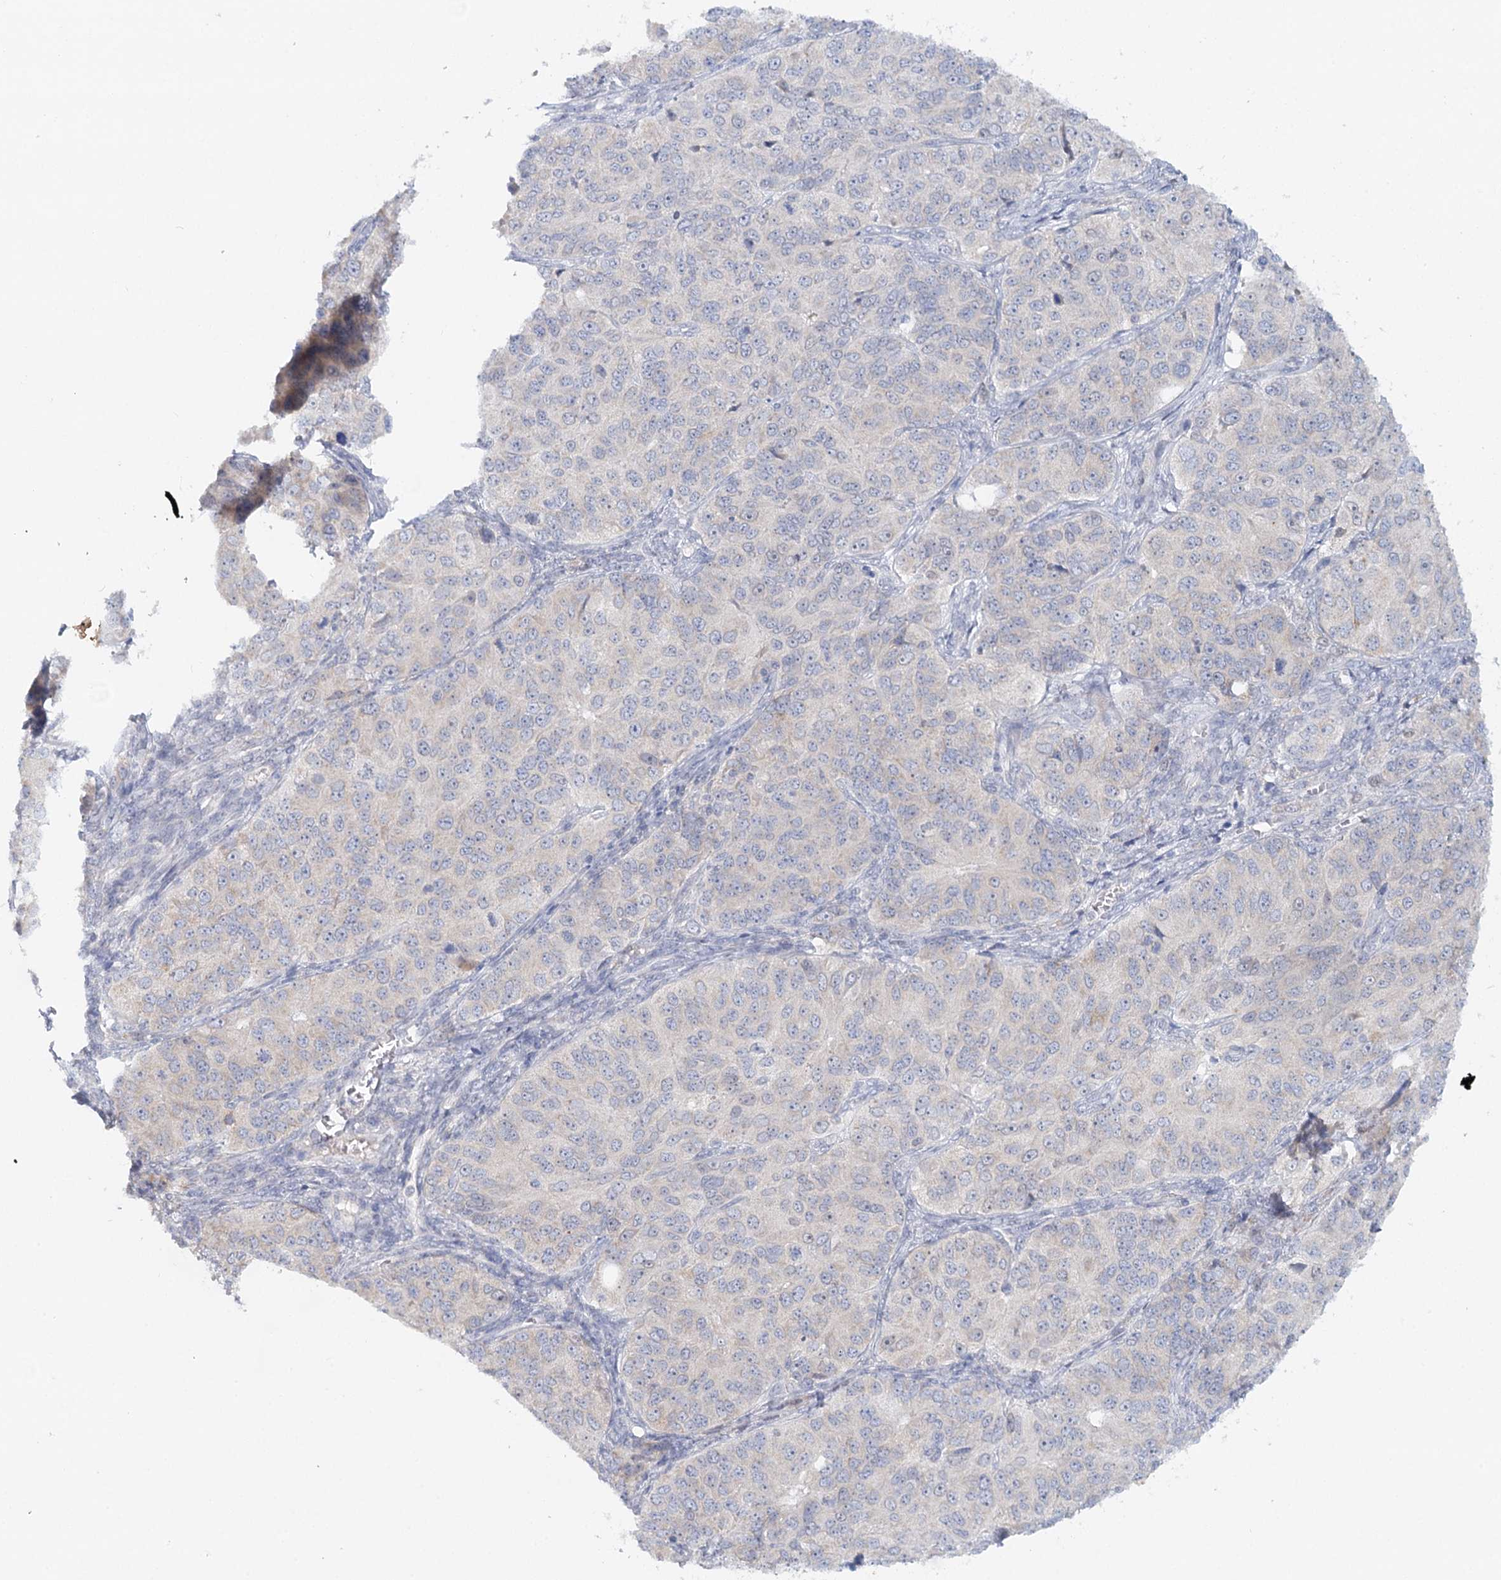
{"staining": {"intensity": "moderate", "quantity": "<25%", "location": "cytoplasmic/membranous"}, "tissue": "ovarian cancer", "cell_type": "Tumor cells", "image_type": "cancer", "snomed": [{"axis": "morphology", "description": "Carcinoma, endometroid"}, {"axis": "topography", "description": "Ovary"}], "caption": "Immunohistochemistry (DAB (3,3'-diaminobenzidine)) staining of human endometroid carcinoma (ovarian) displays moderate cytoplasmic/membranous protein expression in approximately <25% of tumor cells. Using DAB (brown) and hematoxylin (blue) stains, captured at high magnification using brightfield microscopy.", "gene": "PSAPL1", "patient": {"sex": "female", "age": 51}}